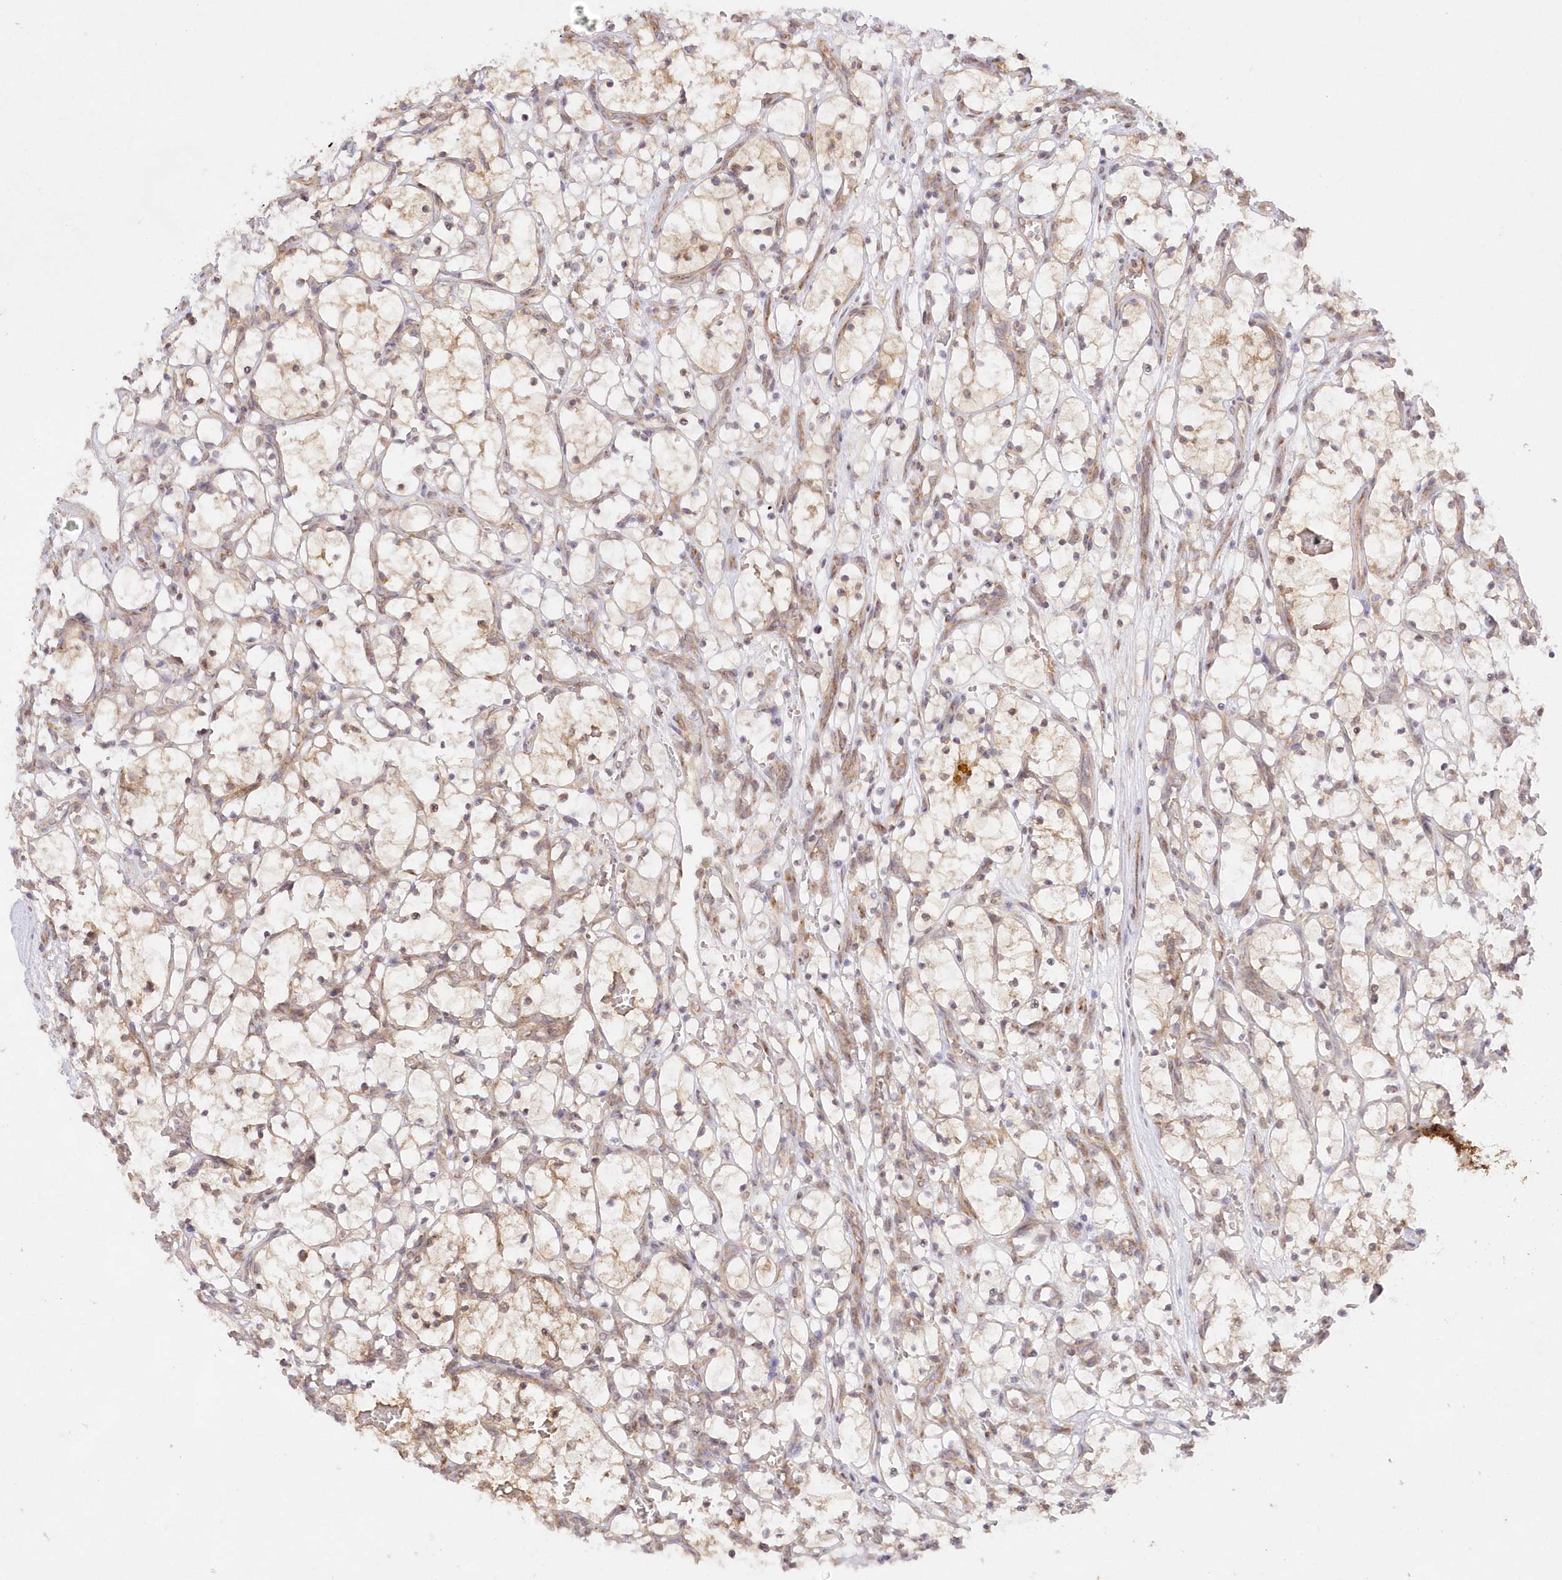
{"staining": {"intensity": "negative", "quantity": "none", "location": "none"}, "tissue": "renal cancer", "cell_type": "Tumor cells", "image_type": "cancer", "snomed": [{"axis": "morphology", "description": "Adenocarcinoma, NOS"}, {"axis": "topography", "description": "Kidney"}], "caption": "Renal cancer (adenocarcinoma) was stained to show a protein in brown. There is no significant staining in tumor cells. (DAB immunohistochemistry (IHC), high magnification).", "gene": "RNPEP", "patient": {"sex": "female", "age": 69}}